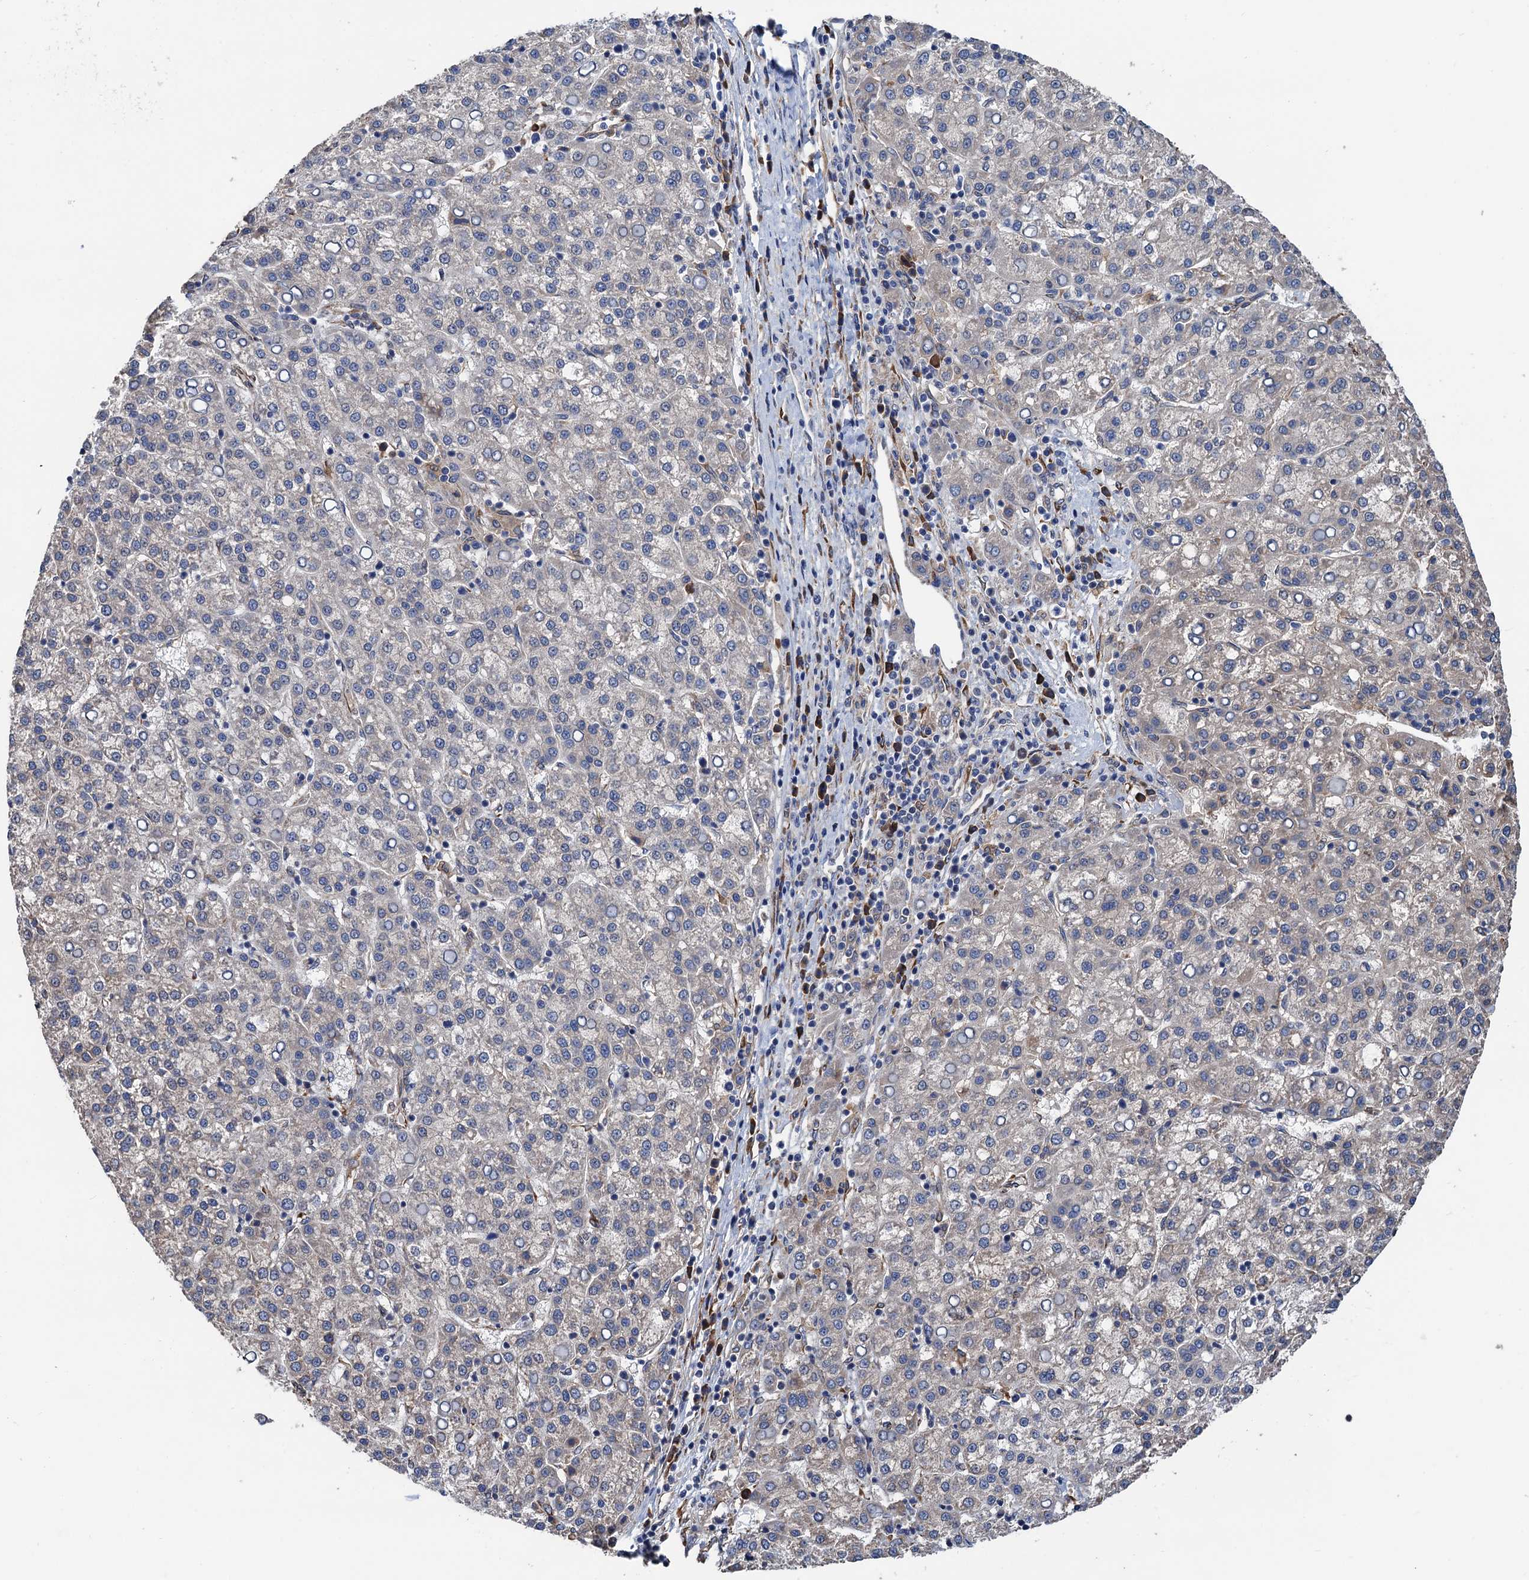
{"staining": {"intensity": "negative", "quantity": "none", "location": "none"}, "tissue": "liver cancer", "cell_type": "Tumor cells", "image_type": "cancer", "snomed": [{"axis": "morphology", "description": "Carcinoma, Hepatocellular, NOS"}, {"axis": "topography", "description": "Liver"}], "caption": "Photomicrograph shows no significant protein staining in tumor cells of liver cancer (hepatocellular carcinoma).", "gene": "CNNM1", "patient": {"sex": "female", "age": 58}}